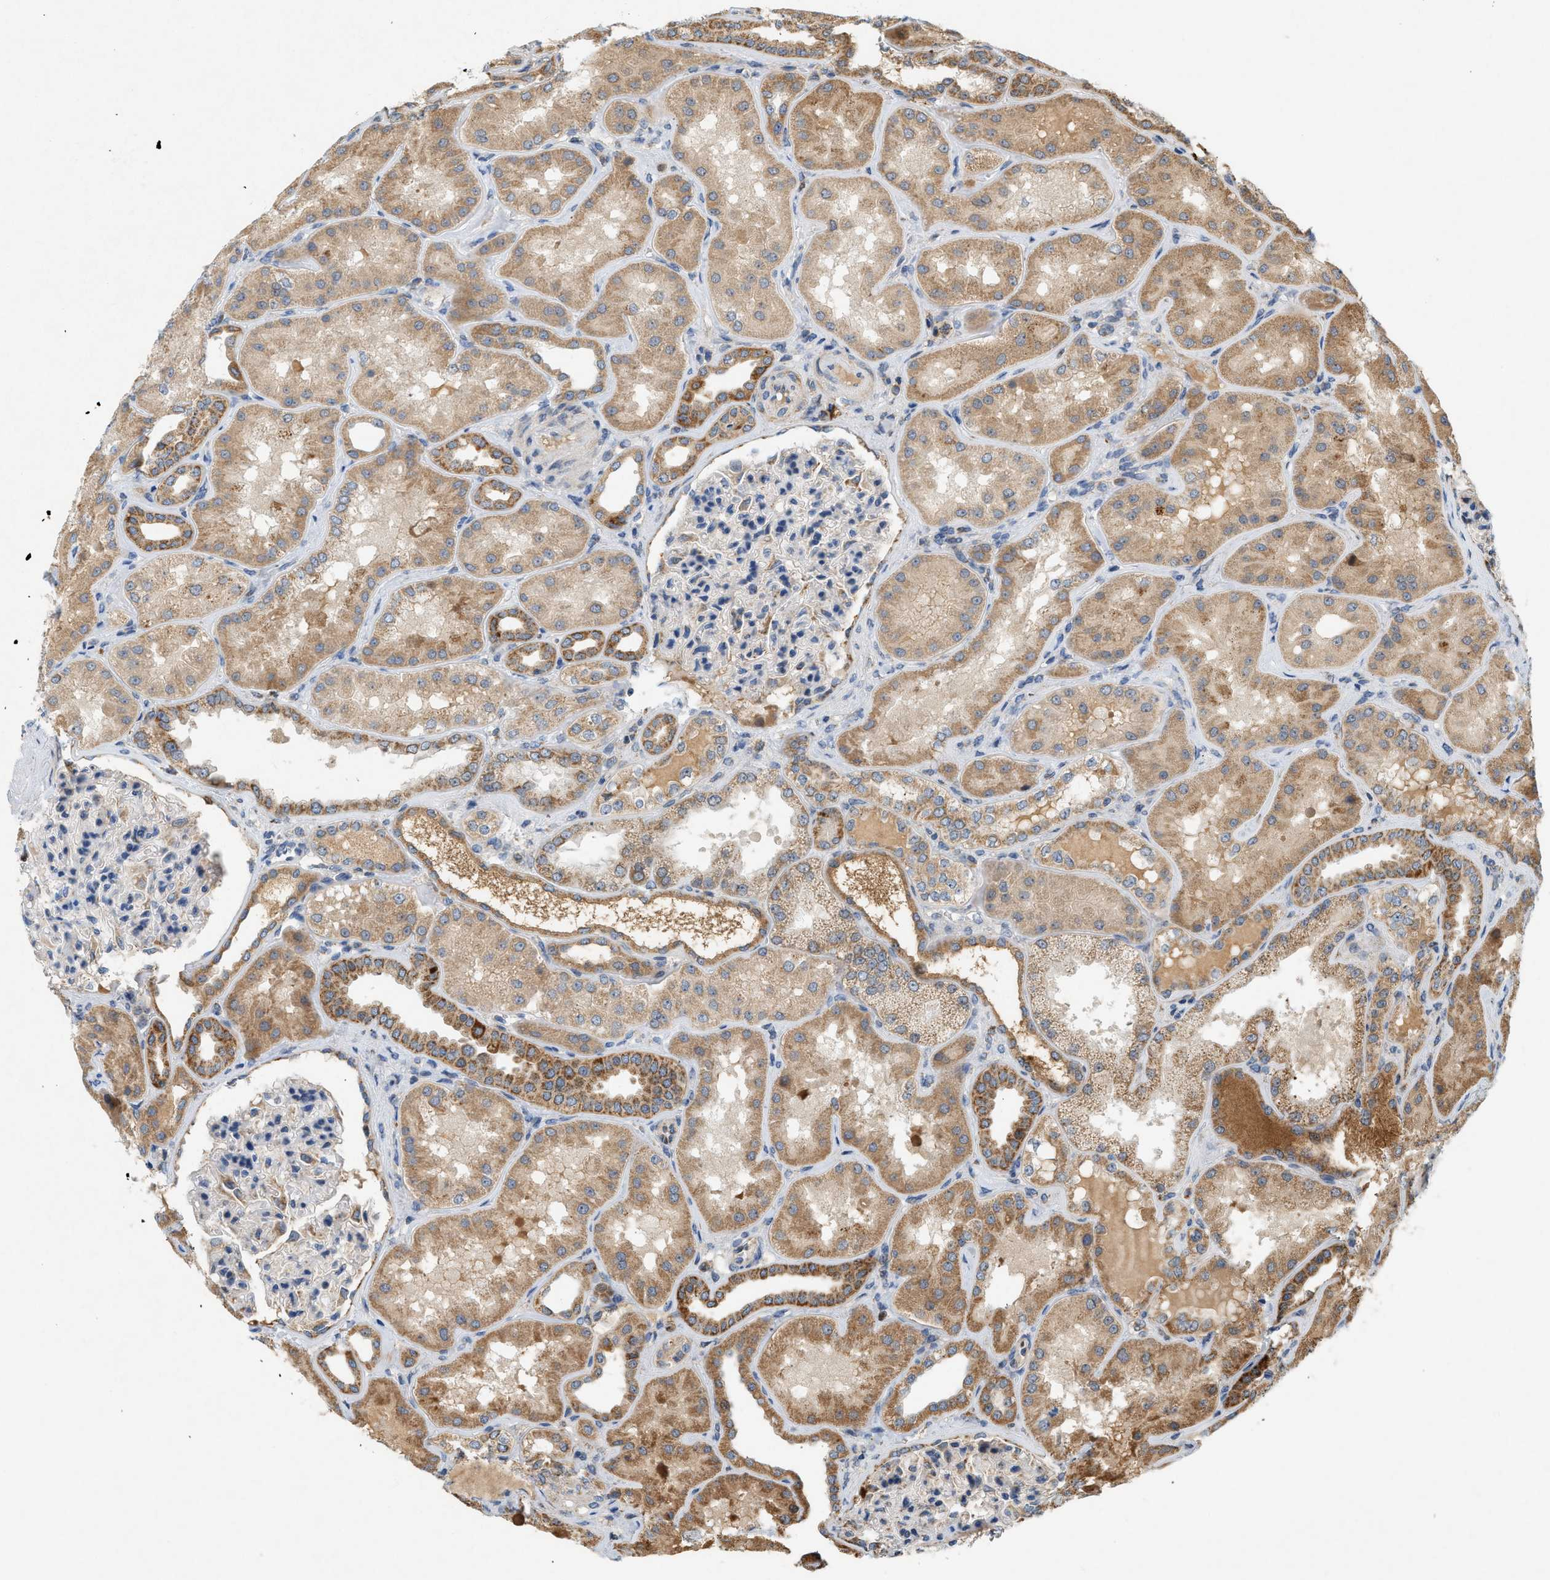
{"staining": {"intensity": "moderate", "quantity": "<25%", "location": "cytoplasmic/membranous"}, "tissue": "kidney", "cell_type": "Cells in glomeruli", "image_type": "normal", "snomed": [{"axis": "morphology", "description": "Normal tissue, NOS"}, {"axis": "topography", "description": "Kidney"}], "caption": "Cells in glomeruli reveal low levels of moderate cytoplasmic/membranous staining in about <25% of cells in normal kidney.", "gene": "MCU", "patient": {"sex": "female", "age": 56}}